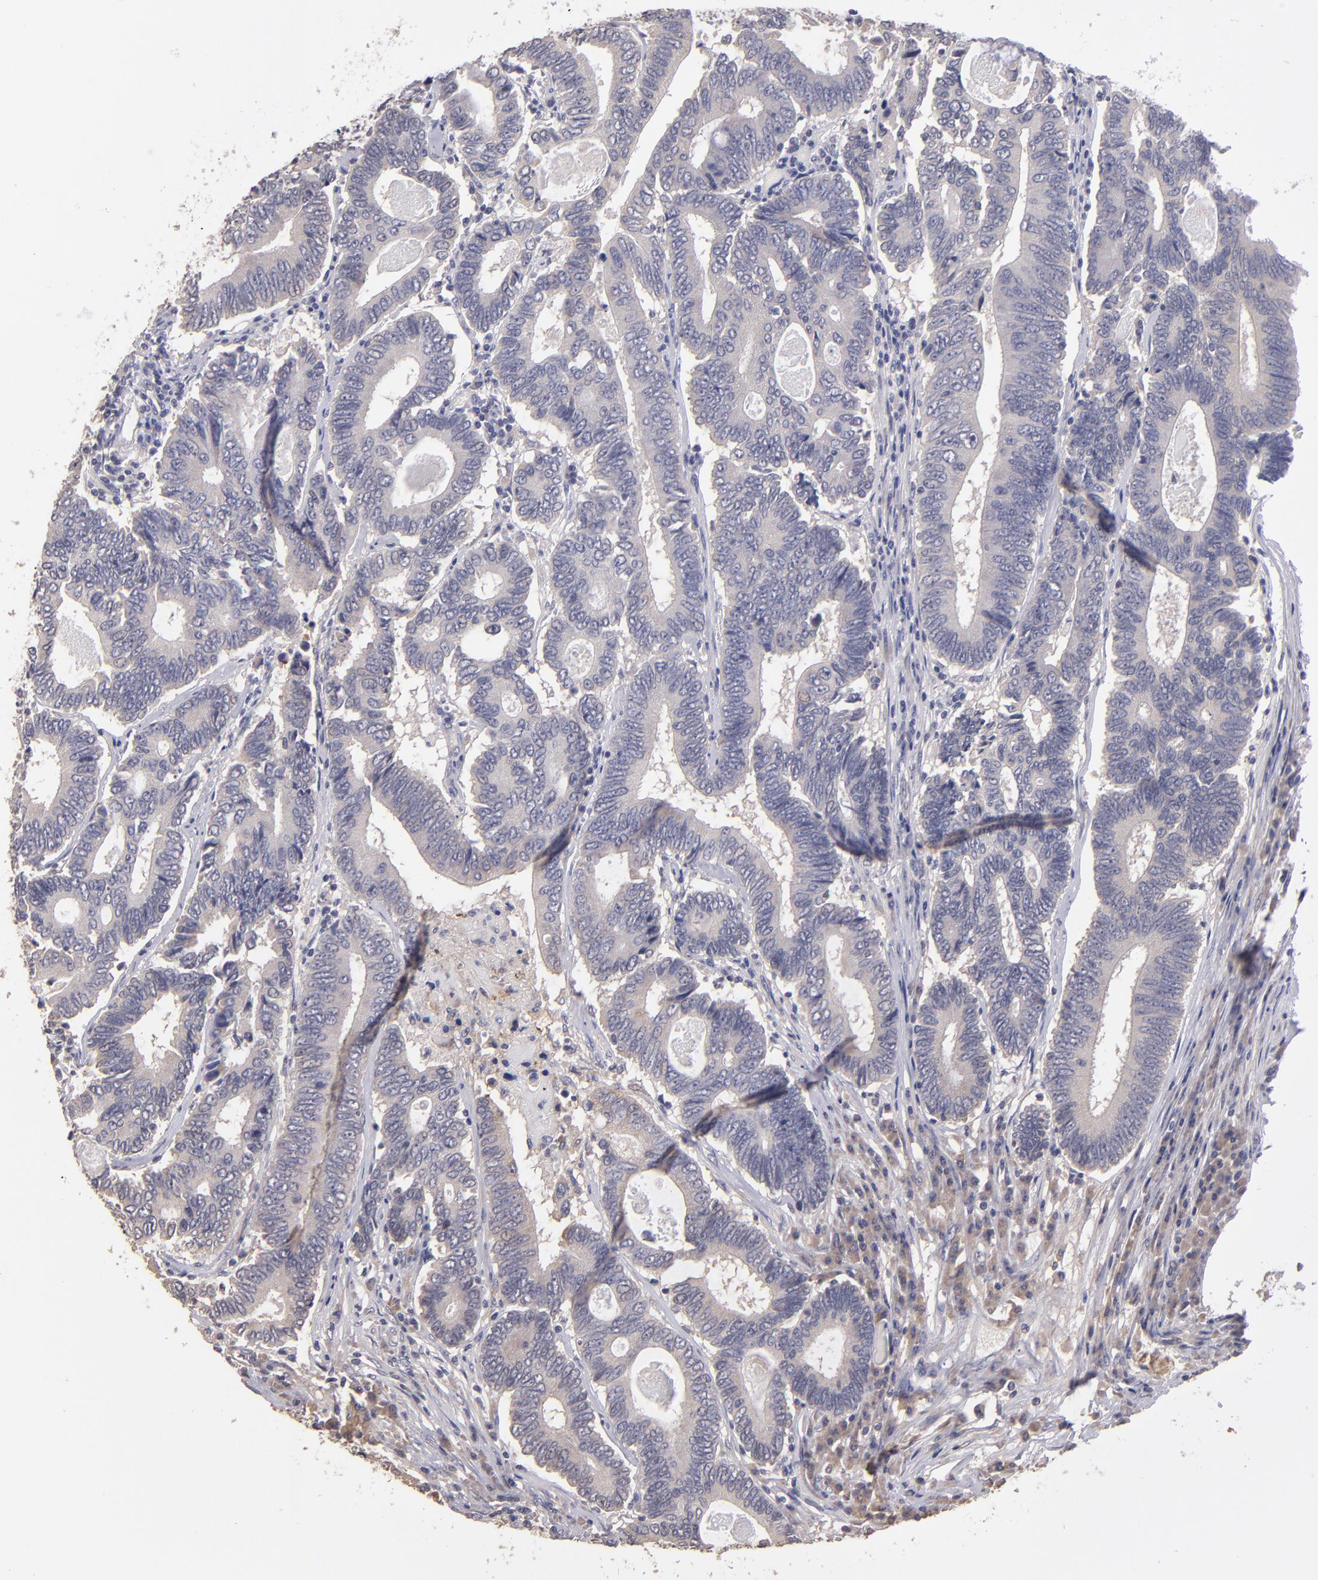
{"staining": {"intensity": "weak", "quantity": "<25%", "location": "cytoplasmic/membranous"}, "tissue": "colorectal cancer", "cell_type": "Tumor cells", "image_type": "cancer", "snomed": [{"axis": "morphology", "description": "Adenocarcinoma, NOS"}, {"axis": "topography", "description": "Colon"}], "caption": "Histopathology image shows no protein positivity in tumor cells of colorectal cancer tissue. The staining is performed using DAB brown chromogen with nuclei counter-stained in using hematoxylin.", "gene": "GNAZ", "patient": {"sex": "female", "age": 78}}